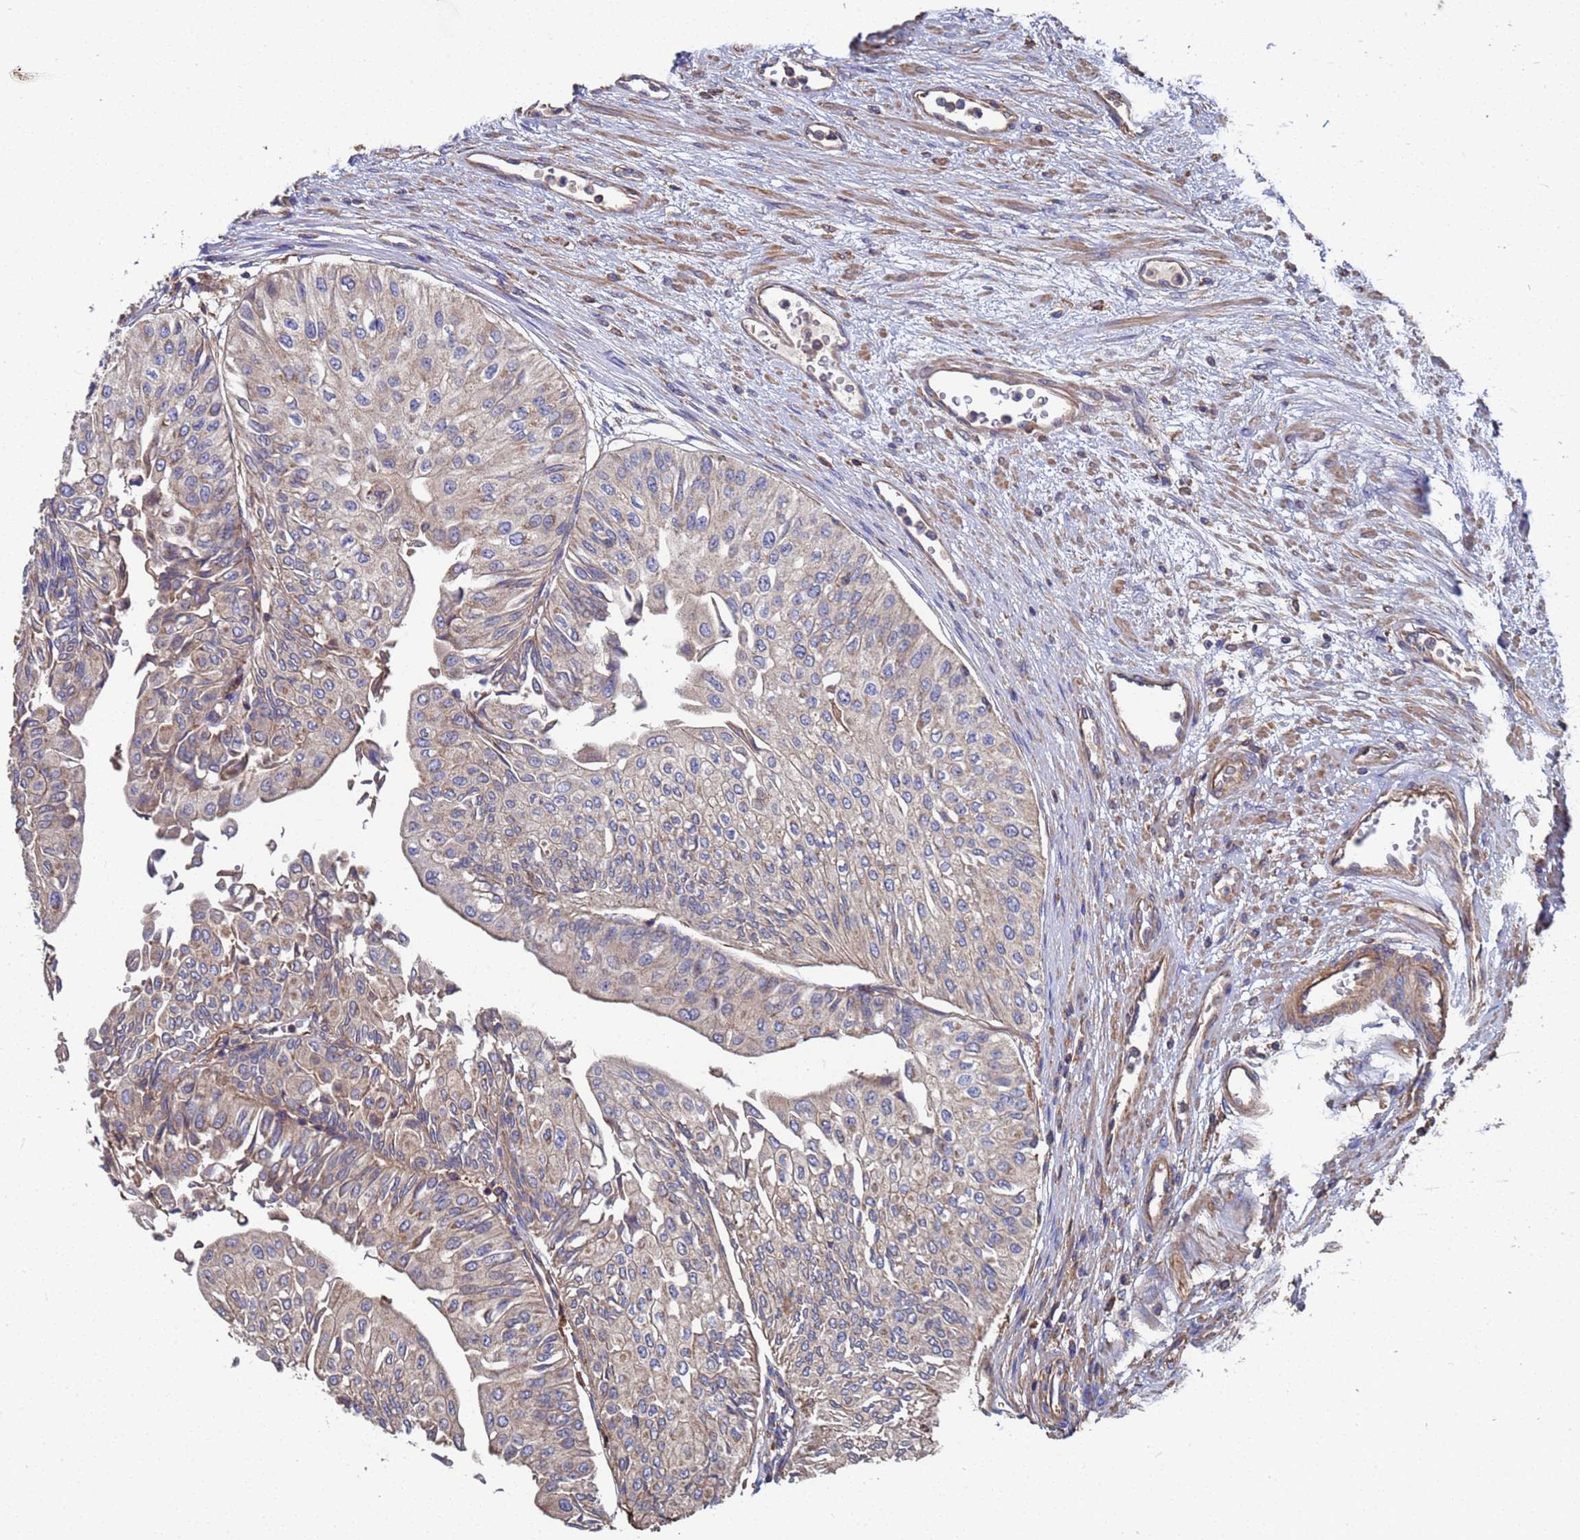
{"staining": {"intensity": "weak", "quantity": "25%-75%", "location": "cytoplasmic/membranous"}, "tissue": "urothelial cancer", "cell_type": "Tumor cells", "image_type": "cancer", "snomed": [{"axis": "morphology", "description": "Urothelial carcinoma, Low grade"}, {"axis": "topography", "description": "Urinary bladder"}], "caption": "Protein staining exhibits weak cytoplasmic/membranous positivity in approximately 25%-75% of tumor cells in low-grade urothelial carcinoma.", "gene": "PYCR1", "patient": {"sex": "male", "age": 67}}